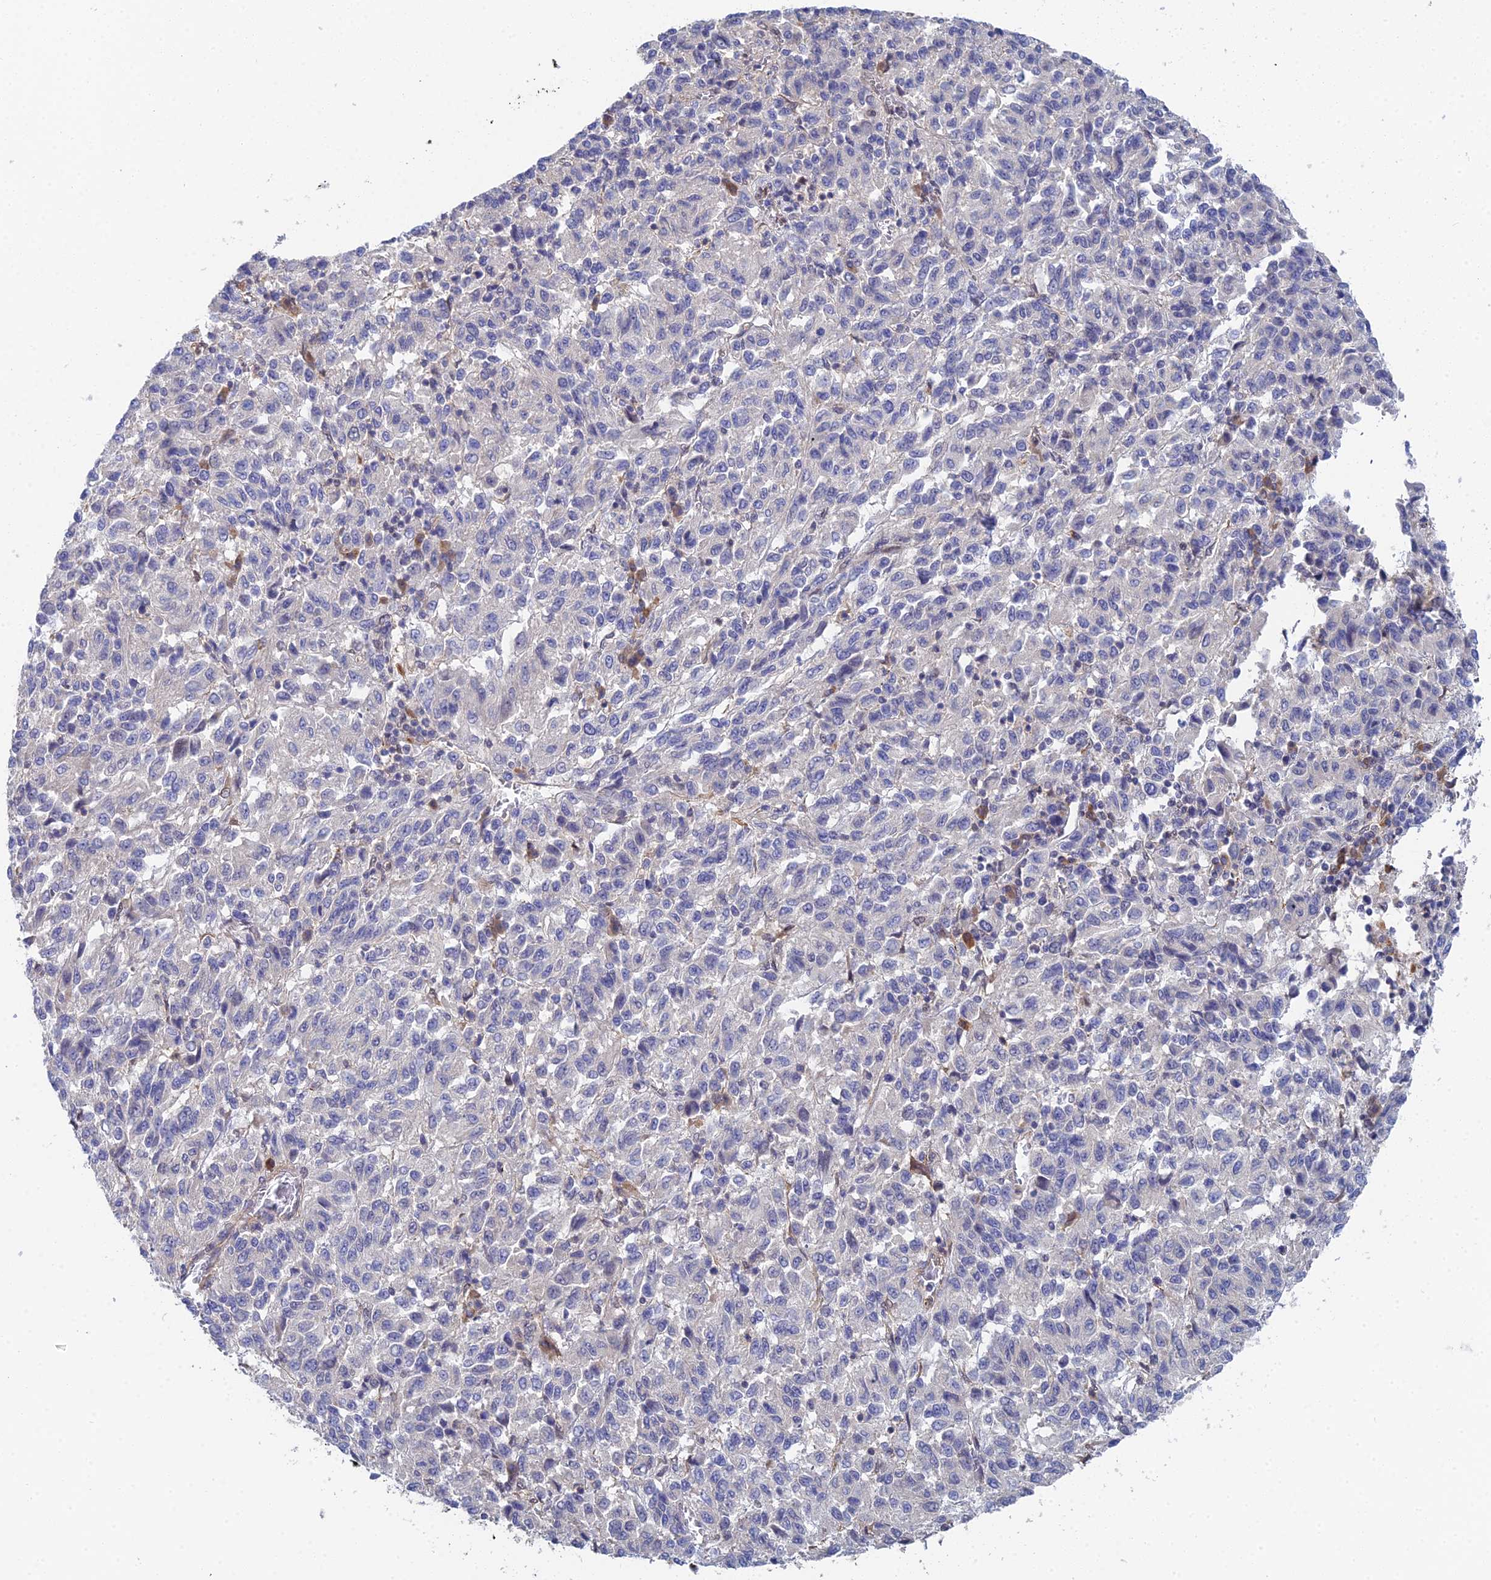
{"staining": {"intensity": "negative", "quantity": "none", "location": "none"}, "tissue": "melanoma", "cell_type": "Tumor cells", "image_type": "cancer", "snomed": [{"axis": "morphology", "description": "Malignant melanoma, Metastatic site"}, {"axis": "topography", "description": "Lung"}], "caption": "Immunohistochemical staining of human malignant melanoma (metastatic site) displays no significant positivity in tumor cells. (Brightfield microscopy of DAB (3,3'-diaminobenzidine) immunohistochemistry at high magnification).", "gene": "DNAH14", "patient": {"sex": "male", "age": 64}}